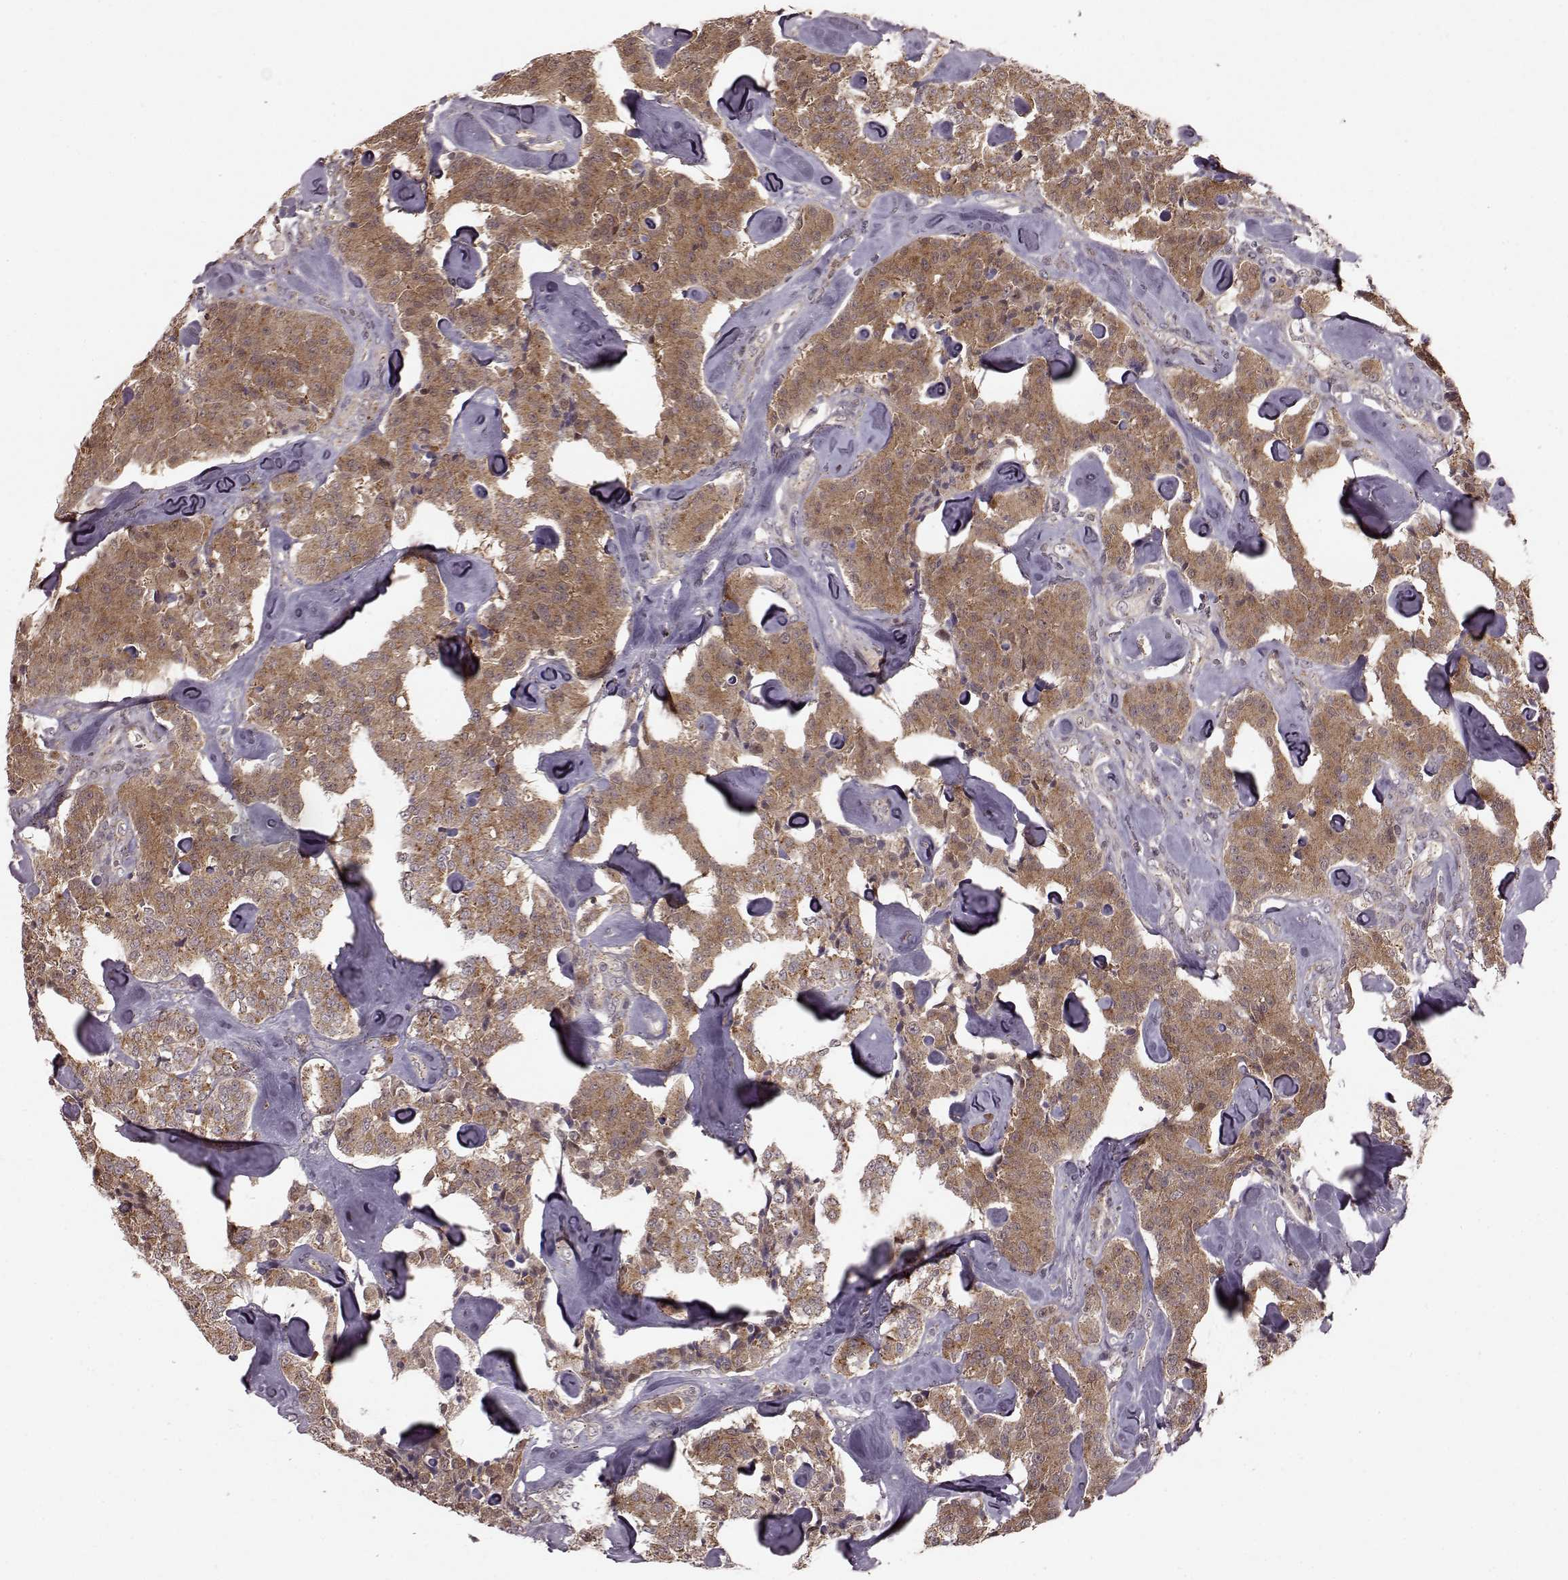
{"staining": {"intensity": "weak", "quantity": ">75%", "location": "cytoplasmic/membranous"}, "tissue": "carcinoid", "cell_type": "Tumor cells", "image_type": "cancer", "snomed": [{"axis": "morphology", "description": "Carcinoid, malignant, NOS"}, {"axis": "topography", "description": "Pancreas"}], "caption": "IHC of human carcinoid demonstrates low levels of weak cytoplasmic/membranous staining in approximately >75% of tumor cells.", "gene": "GSS", "patient": {"sex": "male", "age": 41}}